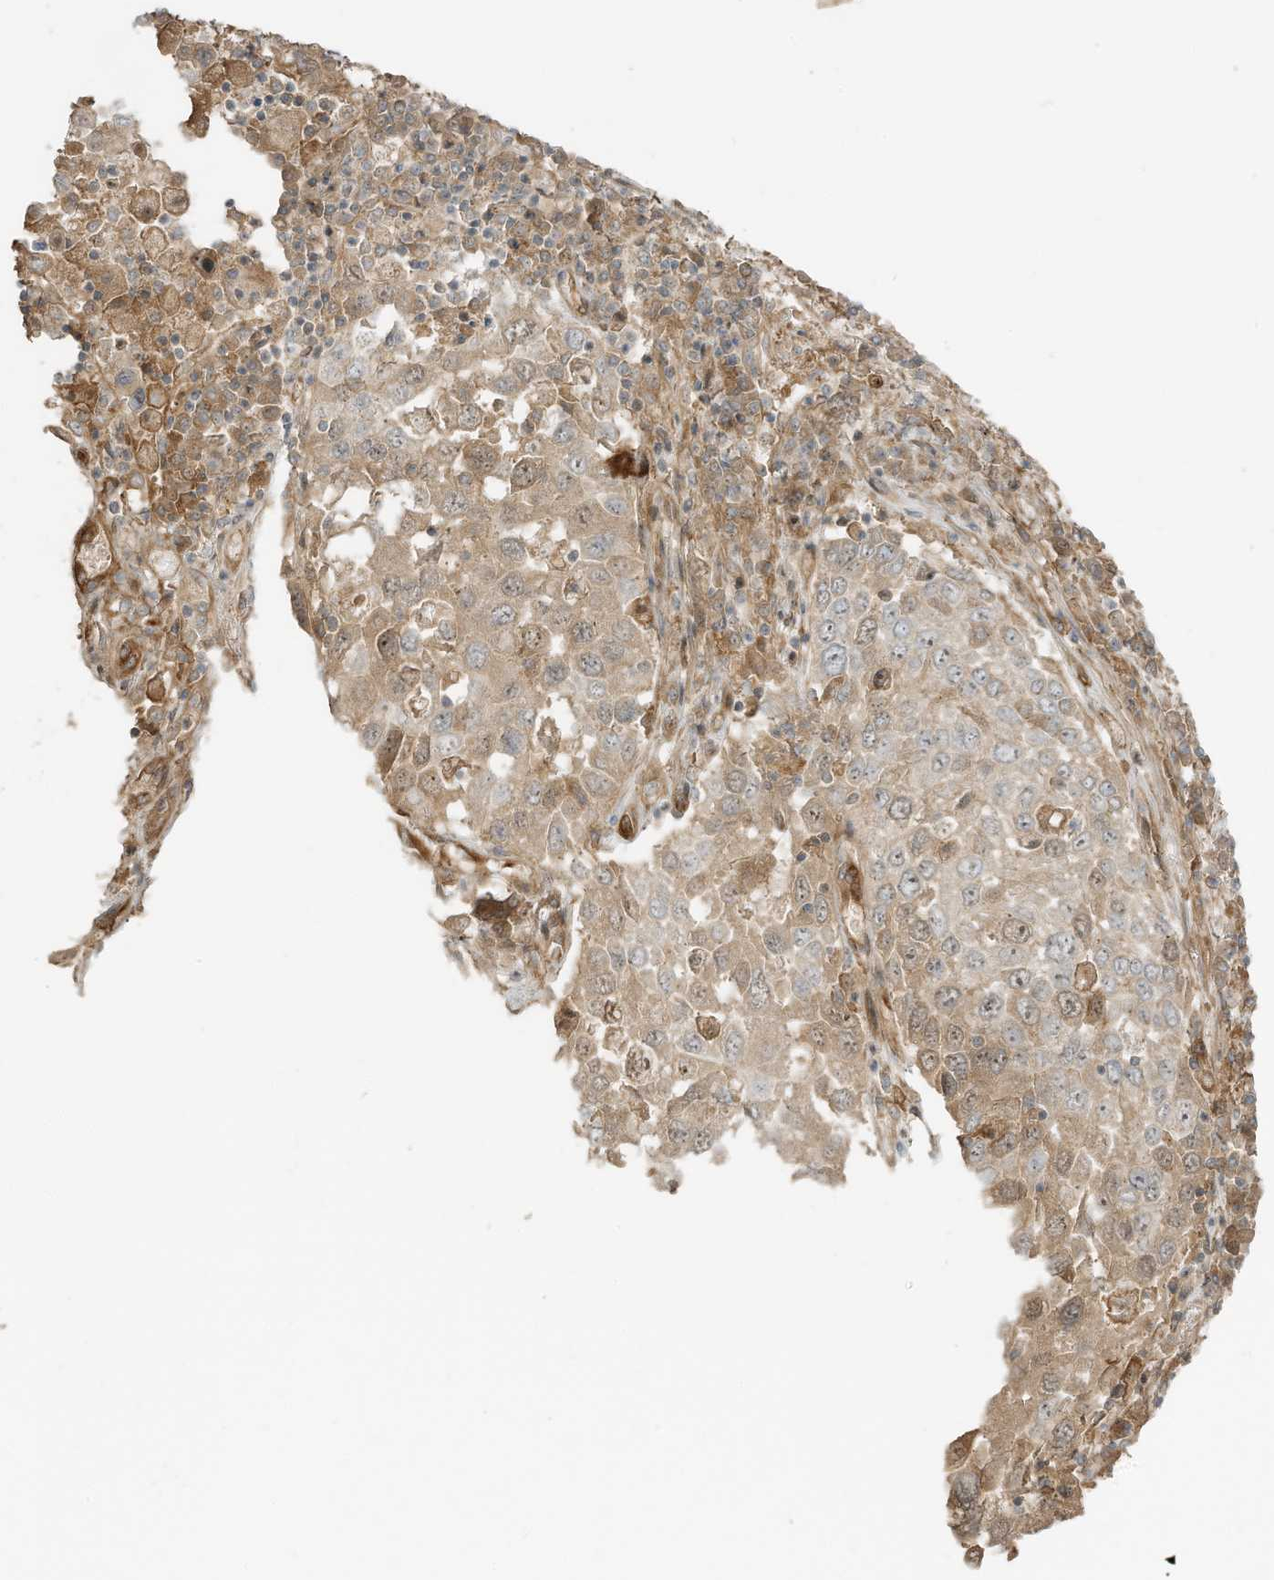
{"staining": {"intensity": "weak", "quantity": ">75%", "location": "cytoplasmic/membranous"}, "tissue": "lung cancer", "cell_type": "Tumor cells", "image_type": "cancer", "snomed": [{"axis": "morphology", "description": "Squamous cell carcinoma, NOS"}, {"axis": "topography", "description": "Lung"}], "caption": "Lung cancer (squamous cell carcinoma) tissue displays weak cytoplasmic/membranous staining in approximately >75% of tumor cells, visualized by immunohistochemistry.", "gene": "ENTR1", "patient": {"sex": "male", "age": 65}}